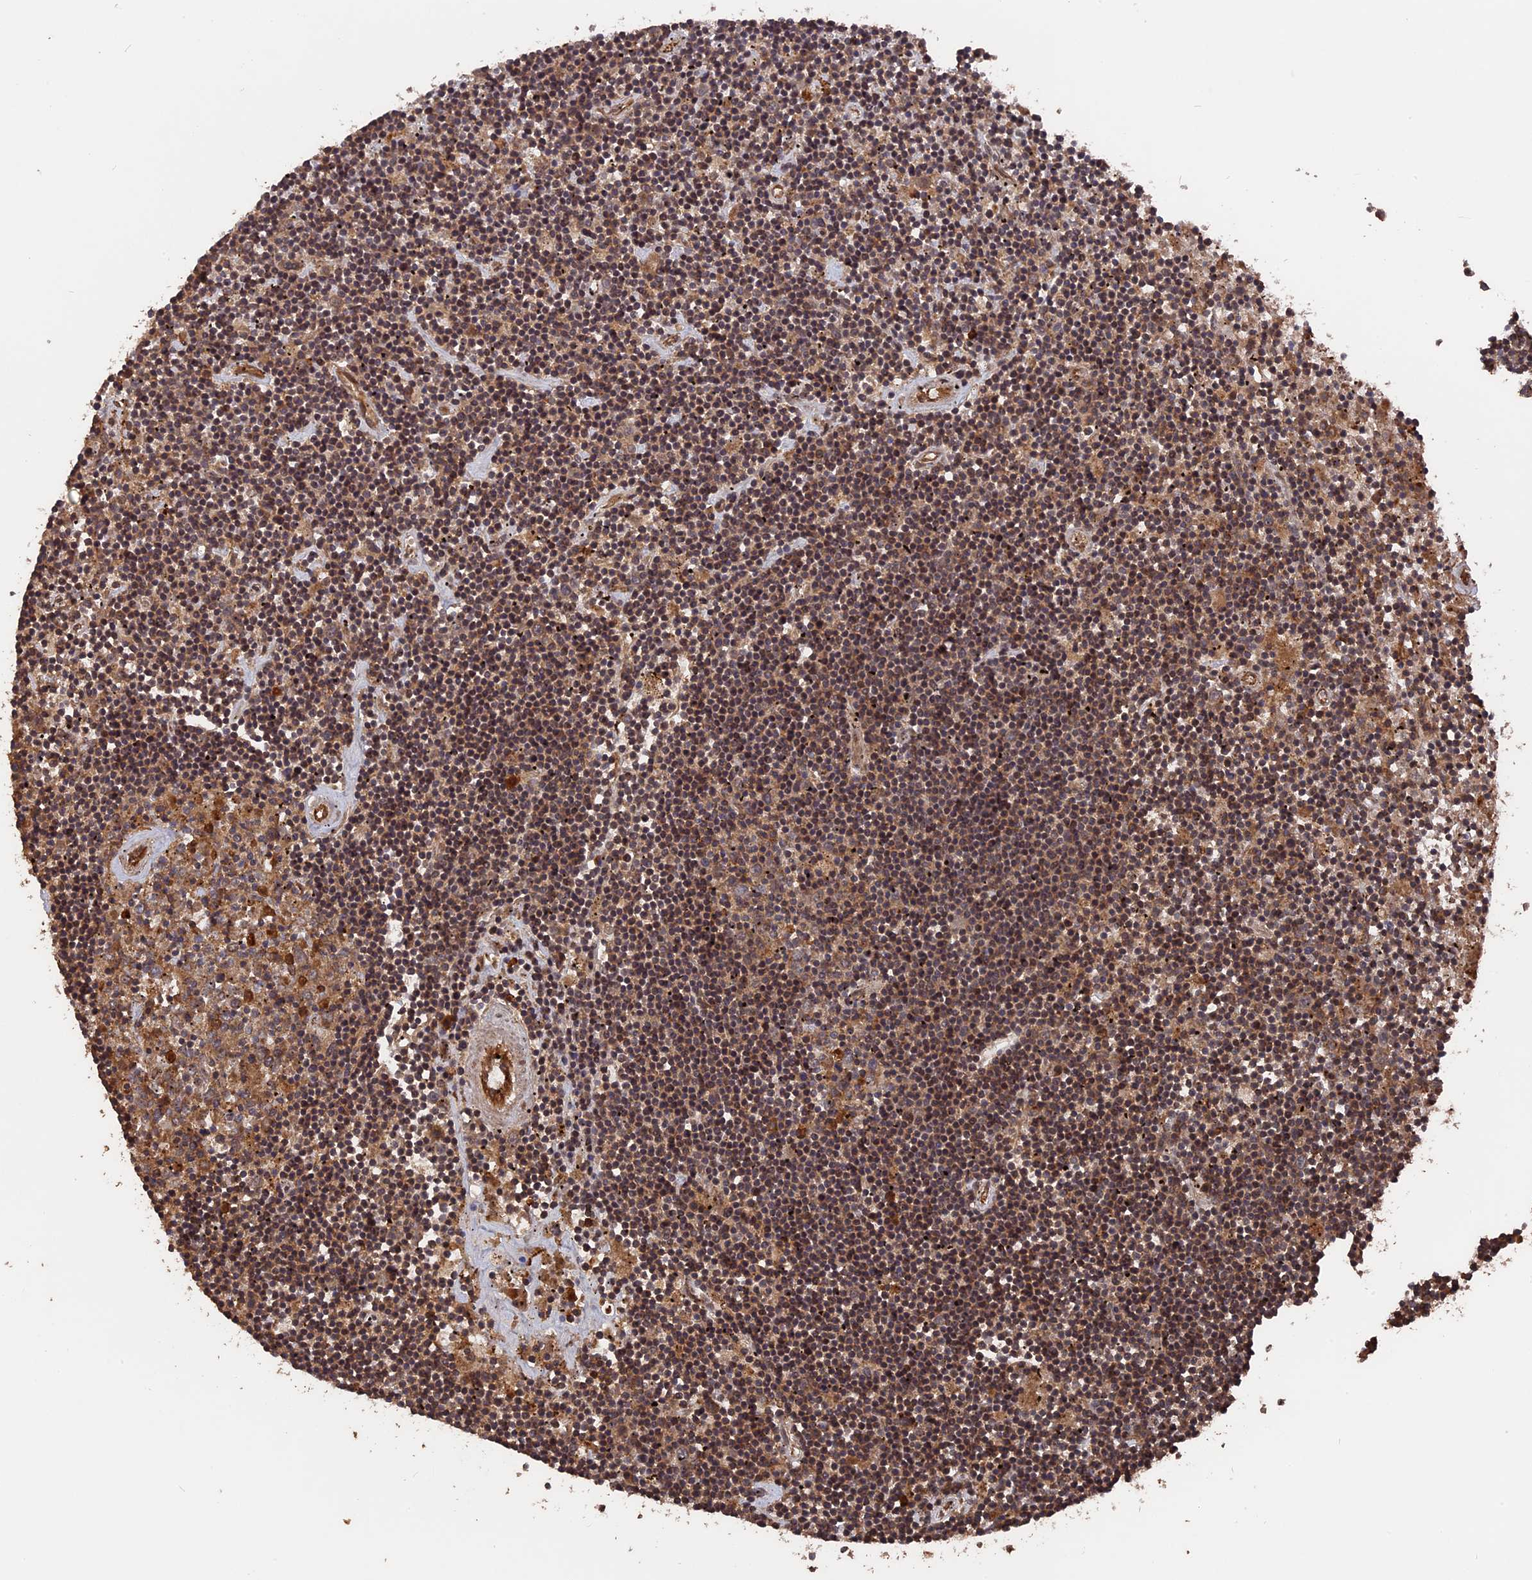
{"staining": {"intensity": "weak", "quantity": ">75%", "location": "cytoplasmic/membranous"}, "tissue": "lymphoma", "cell_type": "Tumor cells", "image_type": "cancer", "snomed": [{"axis": "morphology", "description": "Malignant lymphoma, non-Hodgkin's type, Low grade"}, {"axis": "topography", "description": "Spleen"}], "caption": "Protein expression analysis of human lymphoma reveals weak cytoplasmic/membranous staining in approximately >75% of tumor cells.", "gene": "TELO2", "patient": {"sex": "male", "age": 76}}